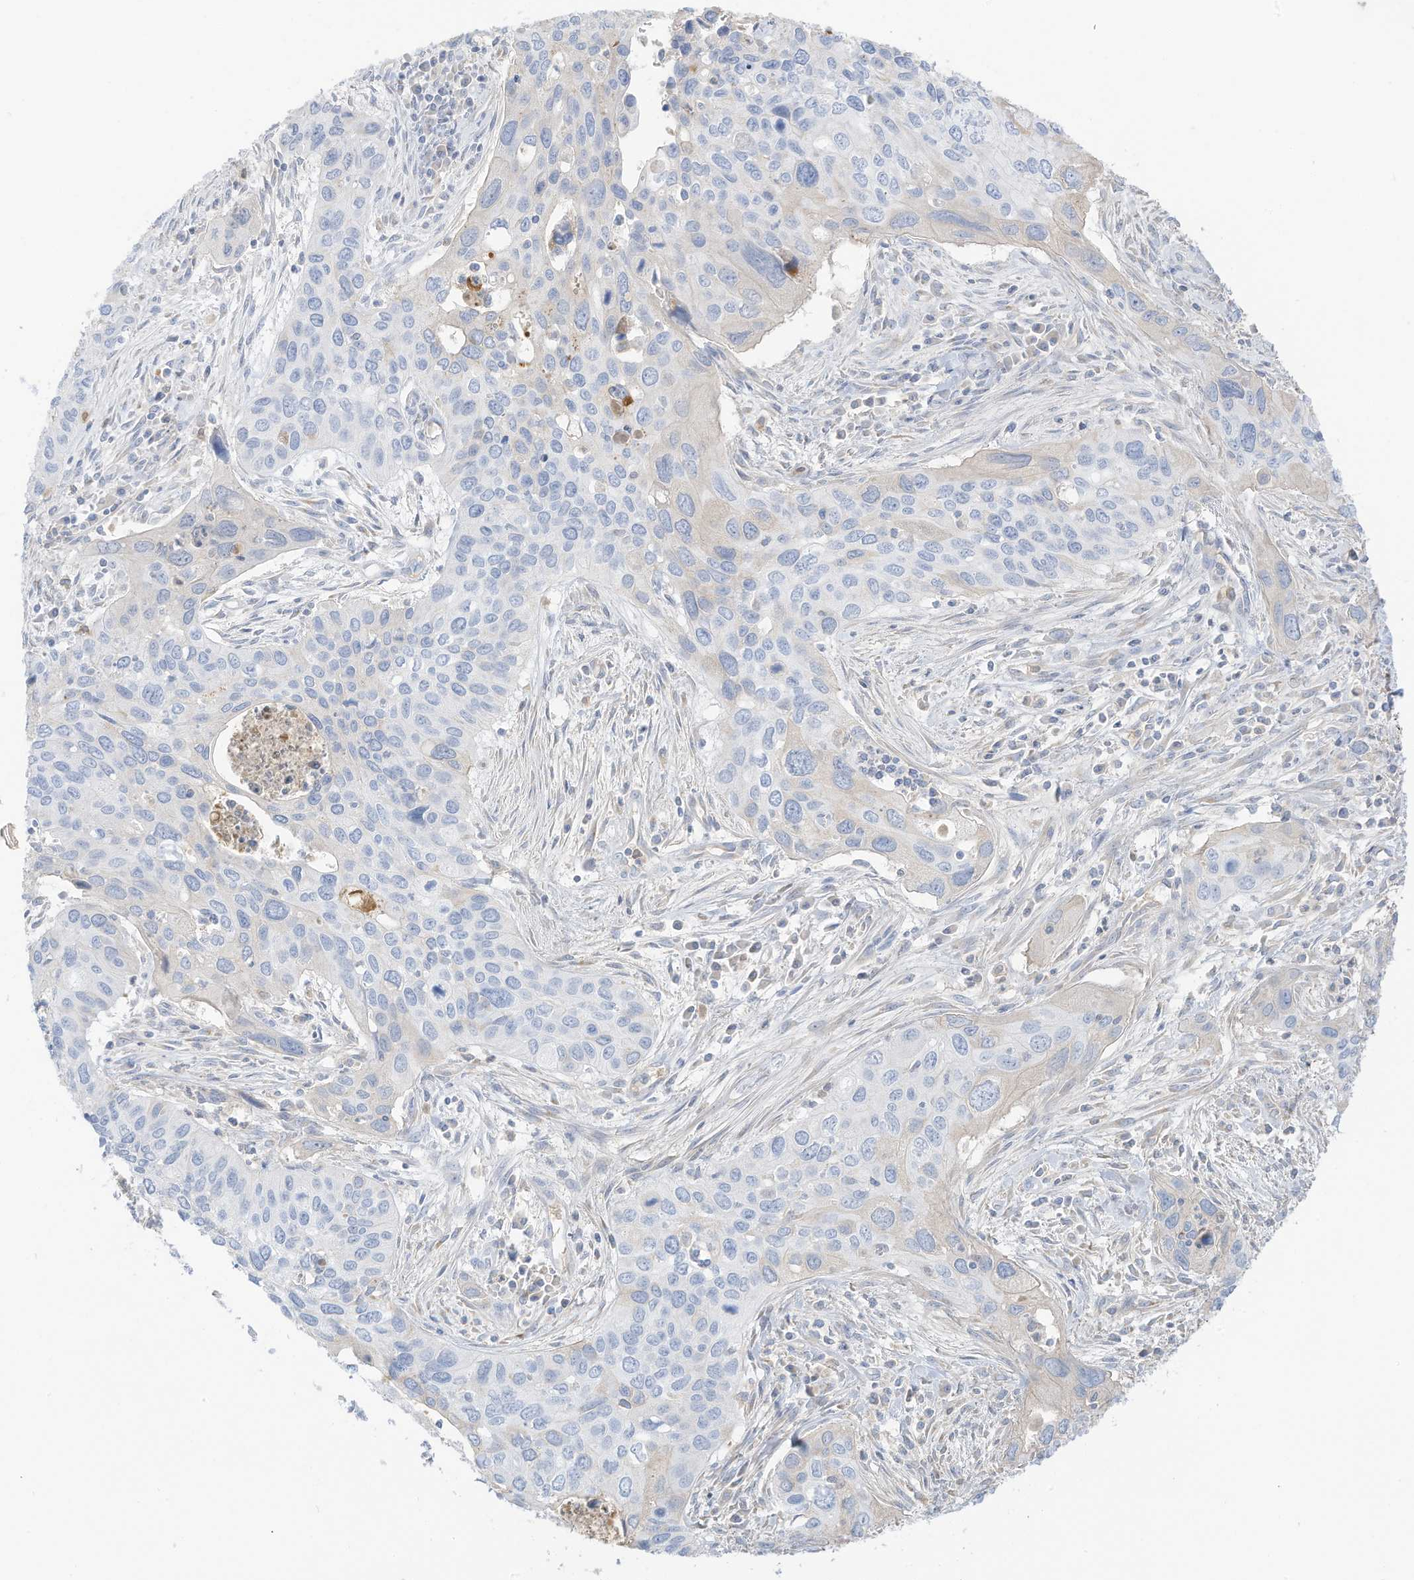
{"staining": {"intensity": "negative", "quantity": "none", "location": "none"}, "tissue": "cervical cancer", "cell_type": "Tumor cells", "image_type": "cancer", "snomed": [{"axis": "morphology", "description": "Squamous cell carcinoma, NOS"}, {"axis": "topography", "description": "Cervix"}], "caption": "This micrograph is of cervical squamous cell carcinoma stained with immunohistochemistry (IHC) to label a protein in brown with the nuclei are counter-stained blue. There is no expression in tumor cells.", "gene": "HSD17B13", "patient": {"sex": "female", "age": 55}}